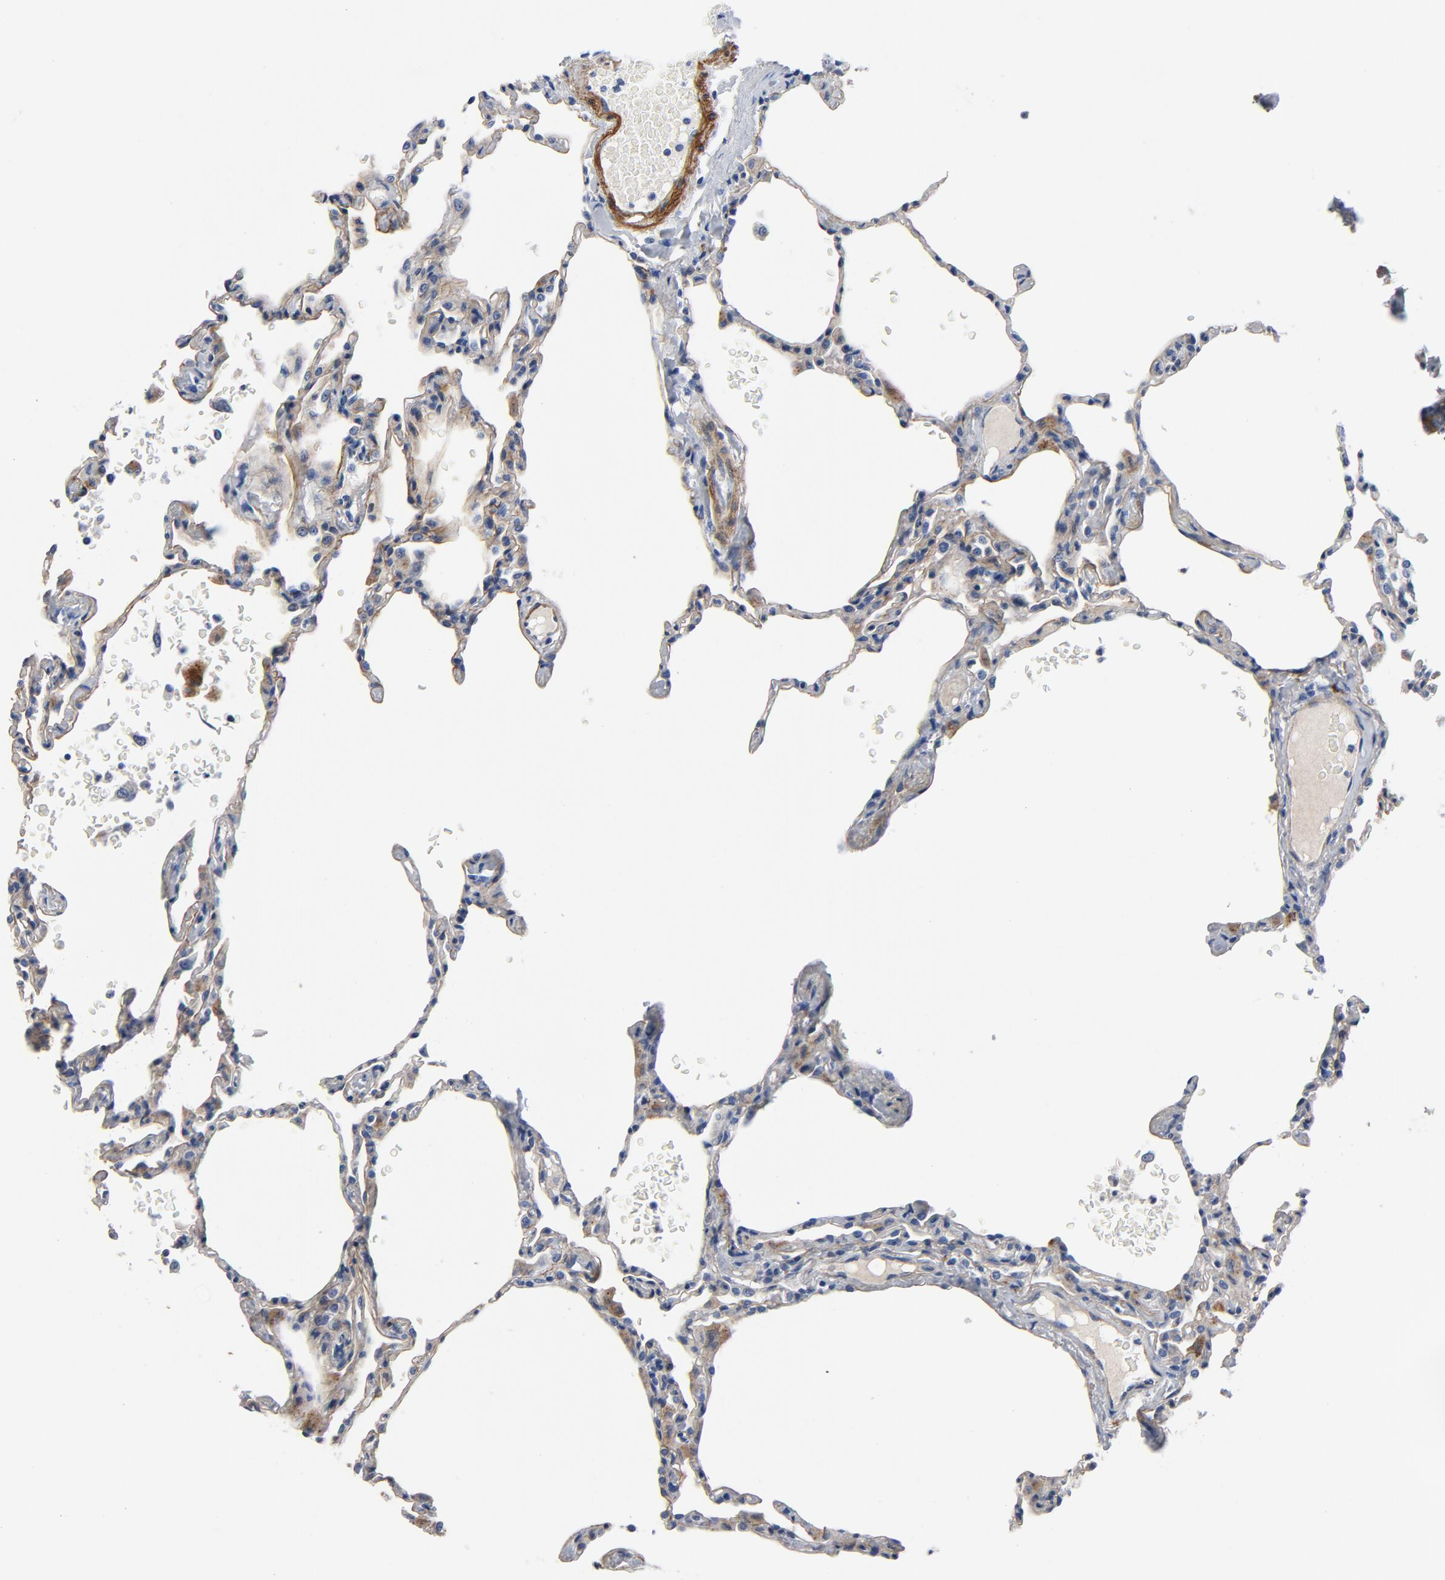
{"staining": {"intensity": "strong", "quantity": ">75%", "location": "cytoplasmic/membranous"}, "tissue": "lung", "cell_type": "Alveolar cells", "image_type": "normal", "snomed": [{"axis": "morphology", "description": "Normal tissue, NOS"}, {"axis": "topography", "description": "Lung"}], "caption": "Immunohistochemistry (IHC) of normal lung exhibits high levels of strong cytoplasmic/membranous expression in about >75% of alveolar cells. (DAB IHC with brightfield microscopy, high magnification).", "gene": "LAMC1", "patient": {"sex": "female", "age": 49}}